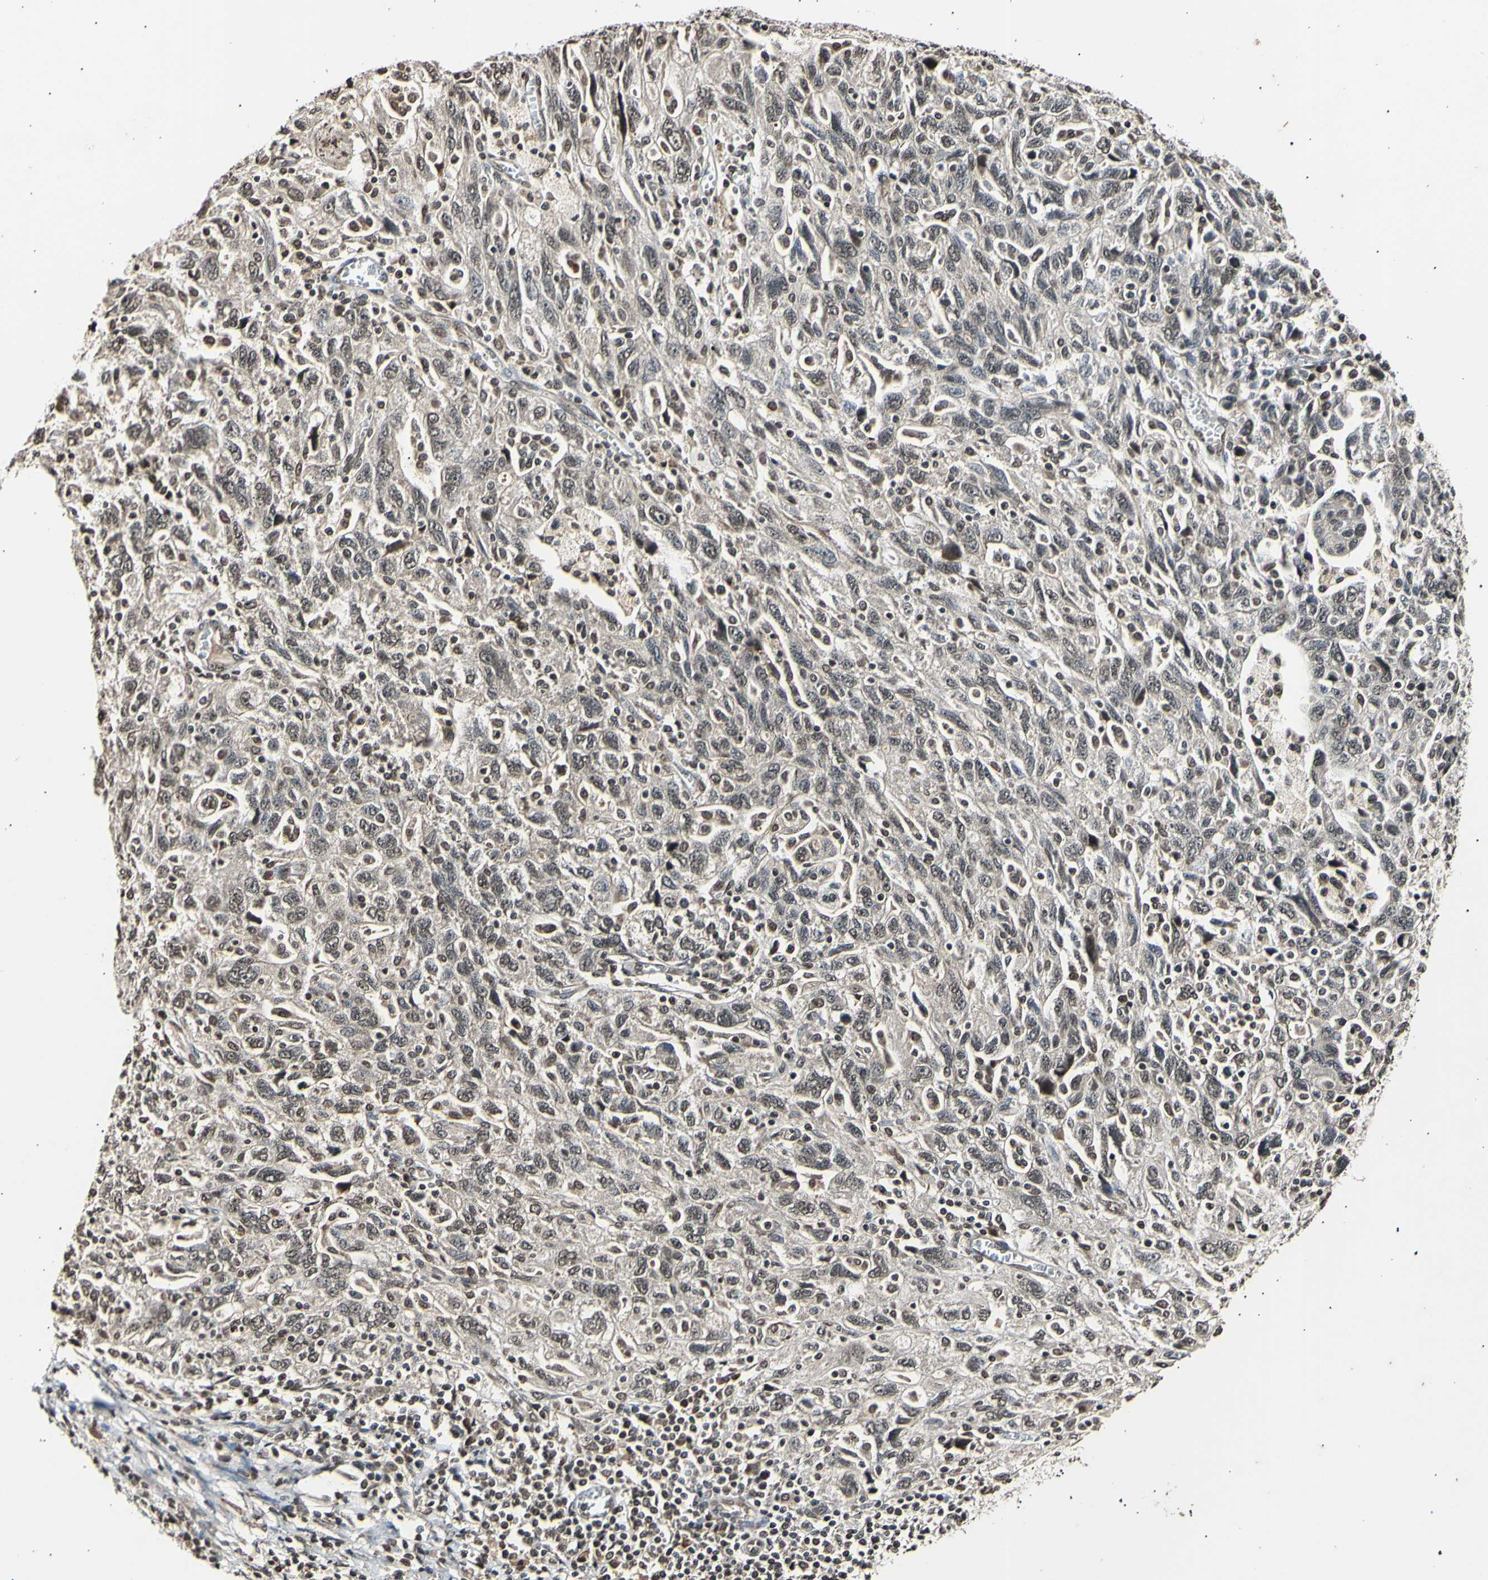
{"staining": {"intensity": "weak", "quantity": "25%-75%", "location": "cytoplasmic/membranous,nuclear"}, "tissue": "ovarian cancer", "cell_type": "Tumor cells", "image_type": "cancer", "snomed": [{"axis": "morphology", "description": "Carcinoma, NOS"}, {"axis": "morphology", "description": "Cystadenocarcinoma, serous, NOS"}, {"axis": "topography", "description": "Ovary"}], "caption": "Weak cytoplasmic/membranous and nuclear positivity for a protein is seen in approximately 25%-75% of tumor cells of serous cystadenocarcinoma (ovarian) using immunohistochemistry (IHC).", "gene": "ANAPC7", "patient": {"sex": "female", "age": 69}}